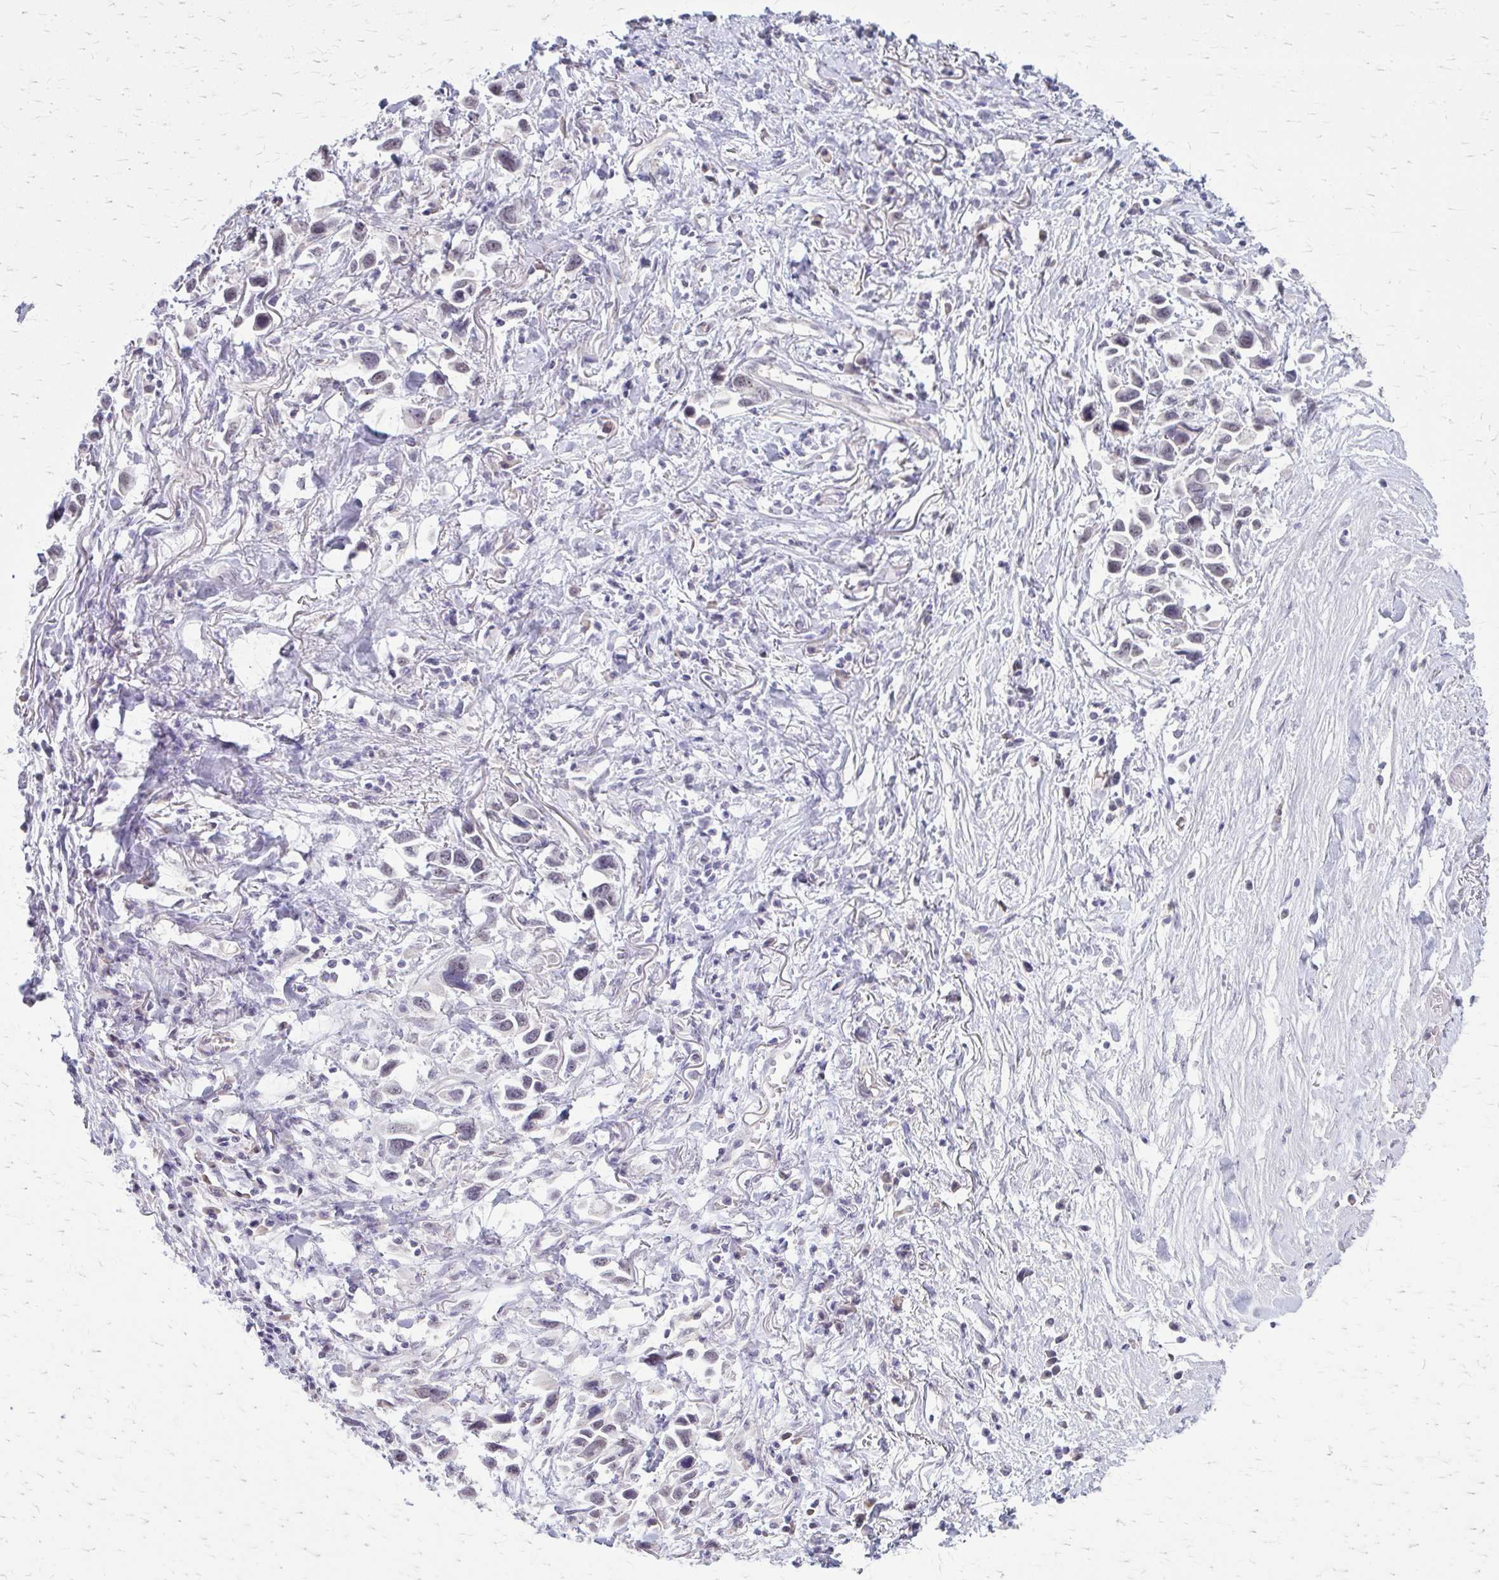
{"staining": {"intensity": "negative", "quantity": "none", "location": "none"}, "tissue": "stomach cancer", "cell_type": "Tumor cells", "image_type": "cancer", "snomed": [{"axis": "morphology", "description": "Adenocarcinoma, NOS"}, {"axis": "topography", "description": "Stomach"}], "caption": "A photomicrograph of stomach cancer (adenocarcinoma) stained for a protein exhibits no brown staining in tumor cells.", "gene": "PLCB1", "patient": {"sex": "female", "age": 81}}